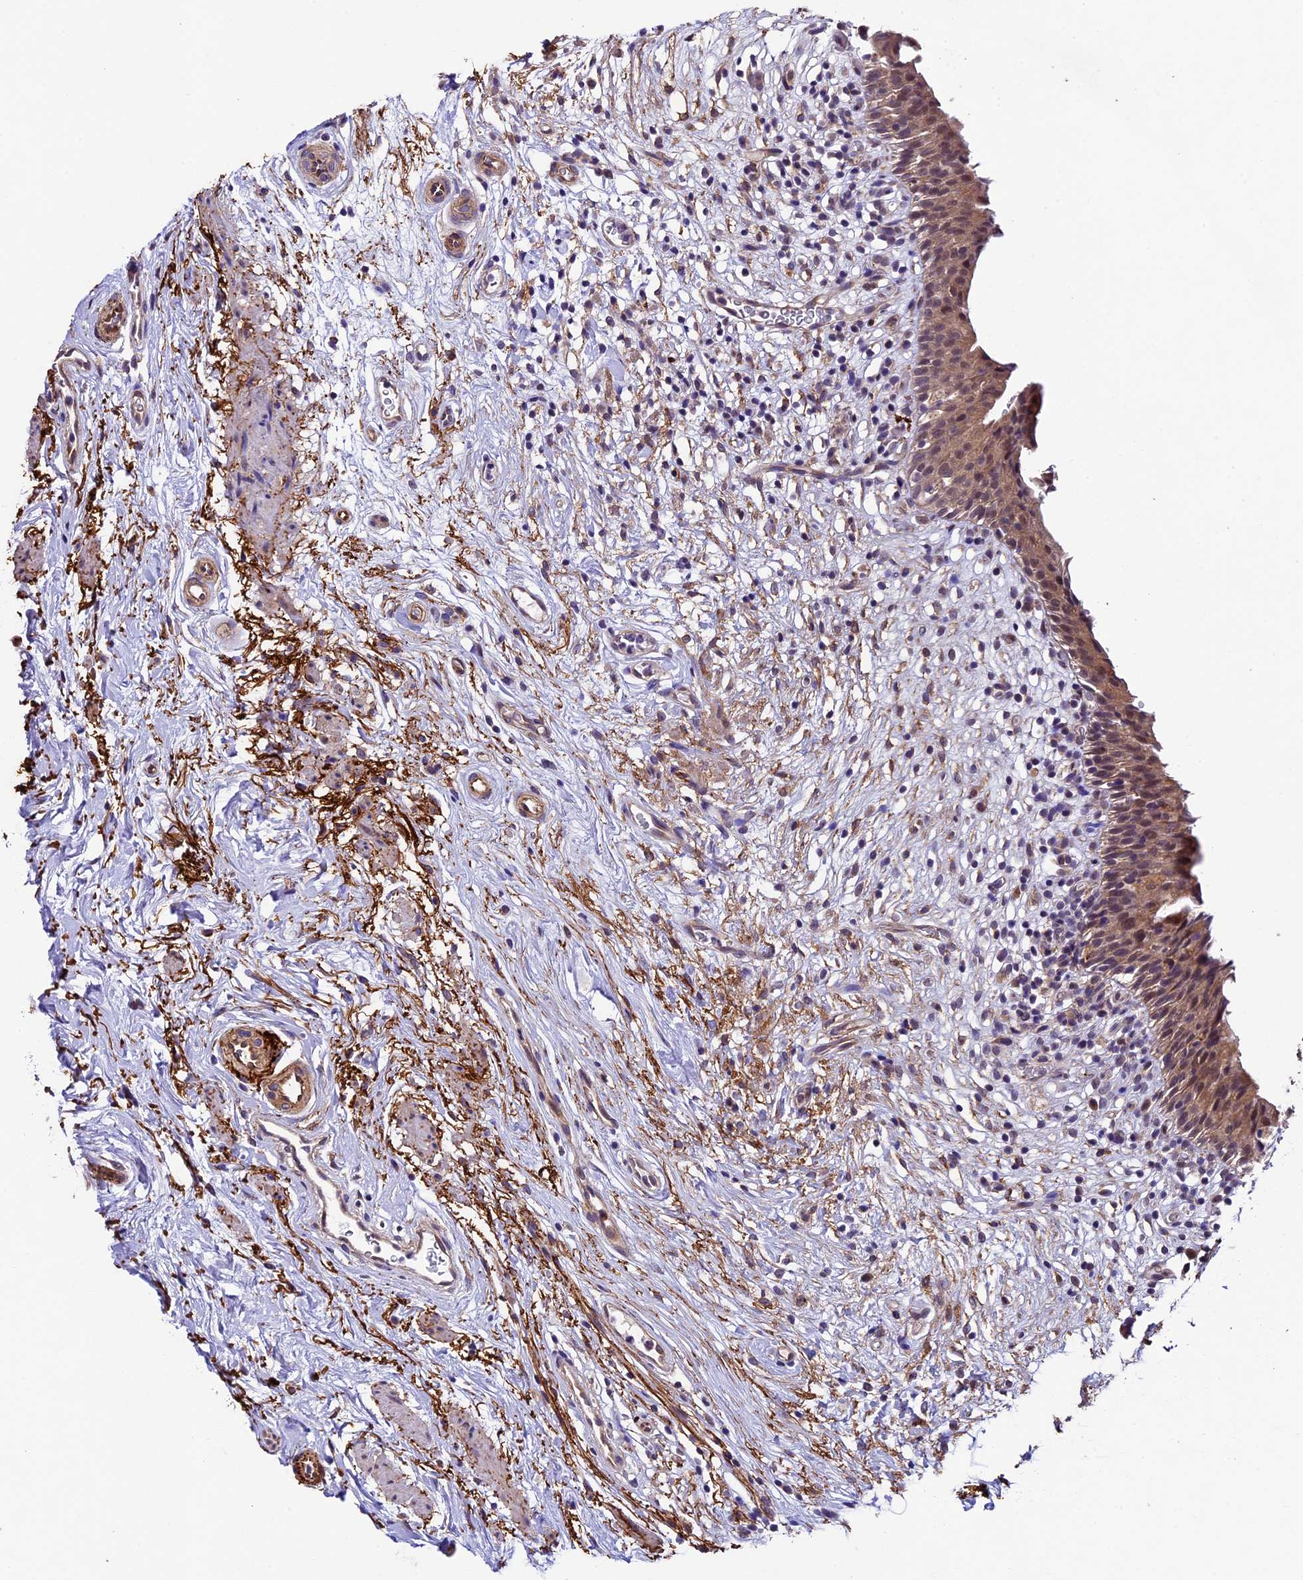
{"staining": {"intensity": "moderate", "quantity": "25%-75%", "location": "cytoplasmic/membranous,nuclear"}, "tissue": "urinary bladder", "cell_type": "Urothelial cells", "image_type": "normal", "snomed": [{"axis": "morphology", "description": "Normal tissue, NOS"}, {"axis": "morphology", "description": "Inflammation, NOS"}, {"axis": "topography", "description": "Urinary bladder"}], "caption": "Human urinary bladder stained for a protein (brown) demonstrates moderate cytoplasmic/membranous,nuclear positive expression in approximately 25%-75% of urothelial cells.", "gene": "LSM7", "patient": {"sex": "male", "age": 63}}